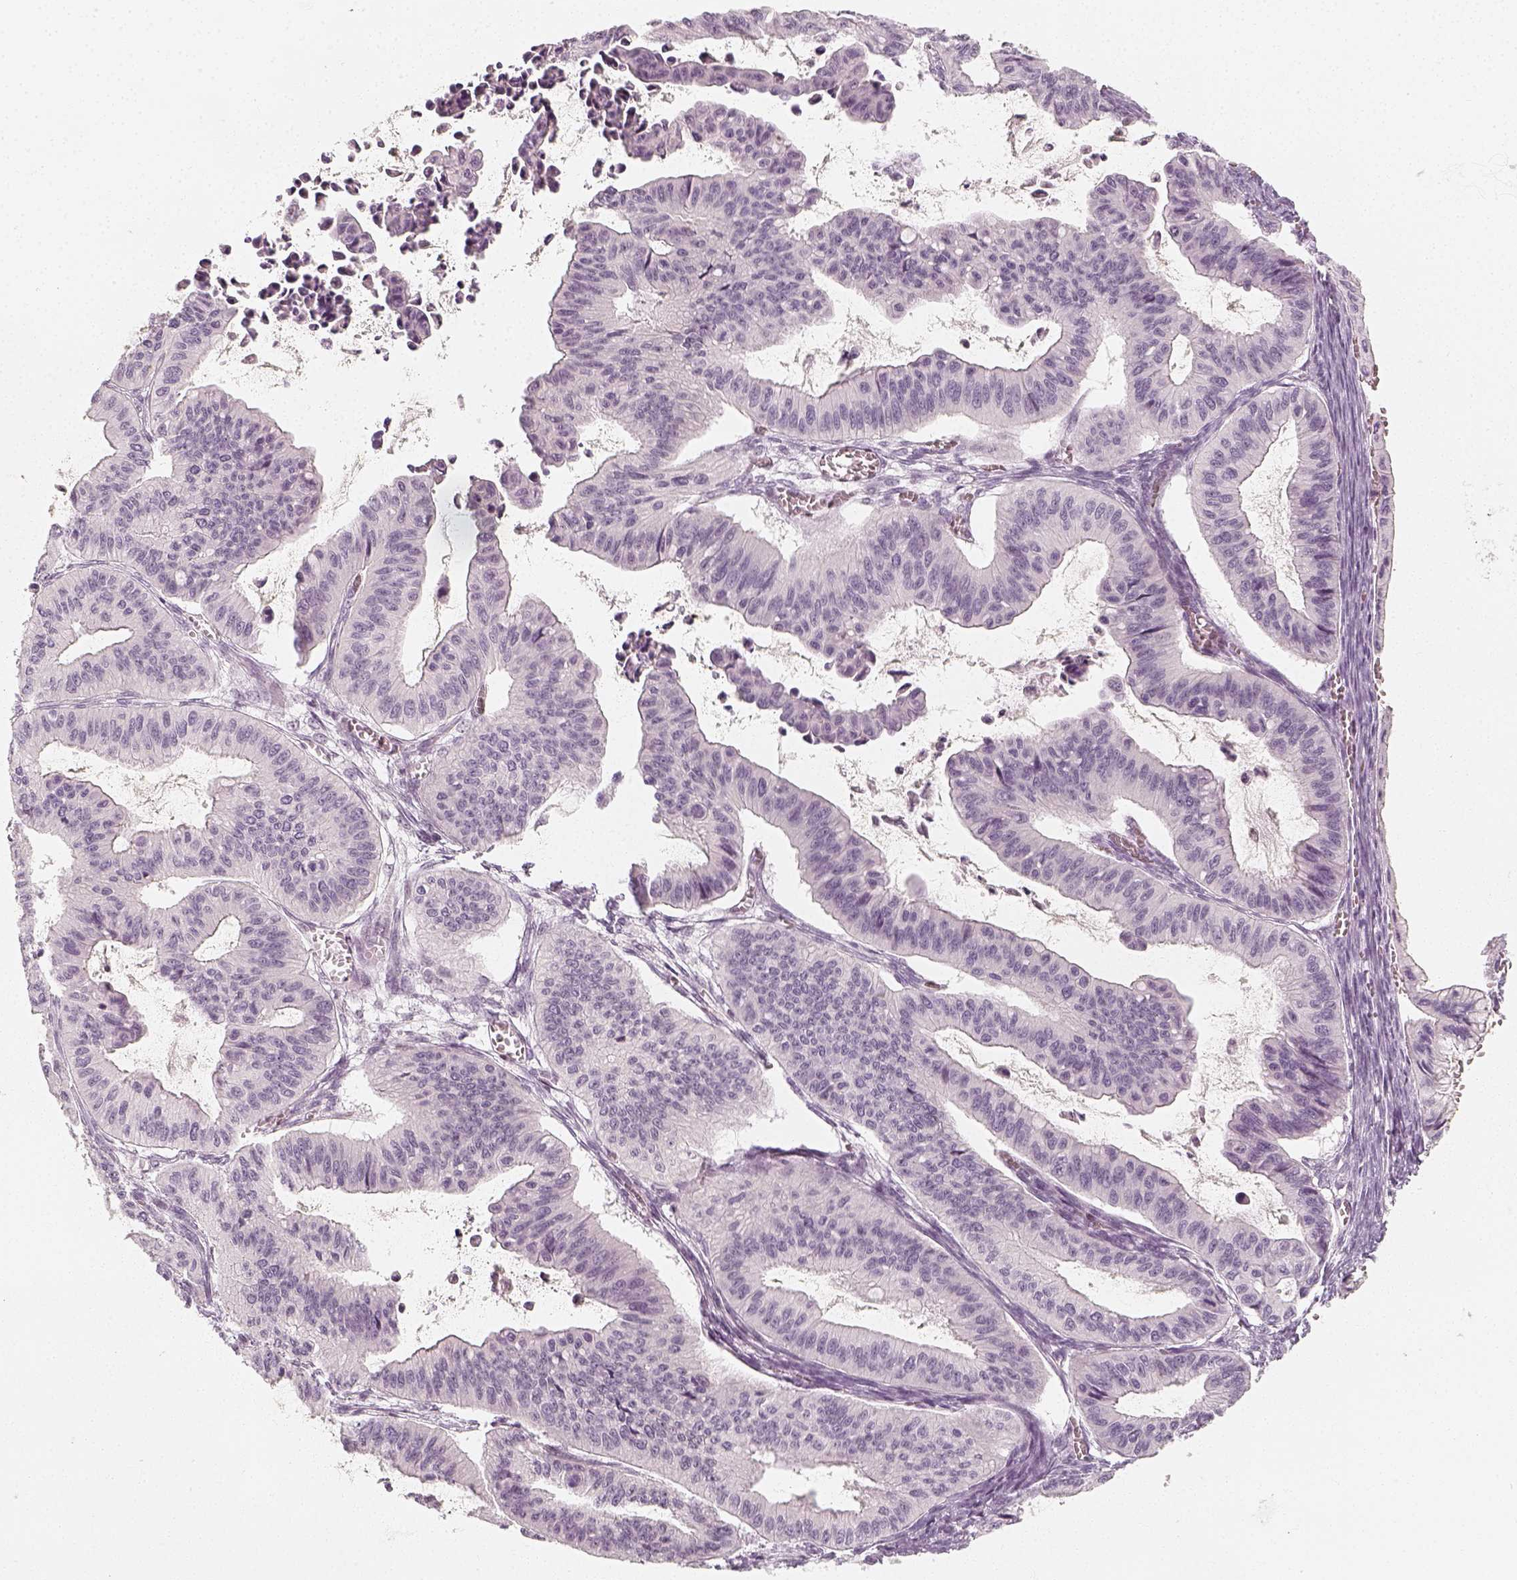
{"staining": {"intensity": "negative", "quantity": "none", "location": "none"}, "tissue": "ovarian cancer", "cell_type": "Tumor cells", "image_type": "cancer", "snomed": [{"axis": "morphology", "description": "Cystadenocarcinoma, mucinous, NOS"}, {"axis": "topography", "description": "Ovary"}], "caption": "Human ovarian mucinous cystadenocarcinoma stained for a protein using immunohistochemistry demonstrates no positivity in tumor cells.", "gene": "KRTAP2-1", "patient": {"sex": "female", "age": 72}}